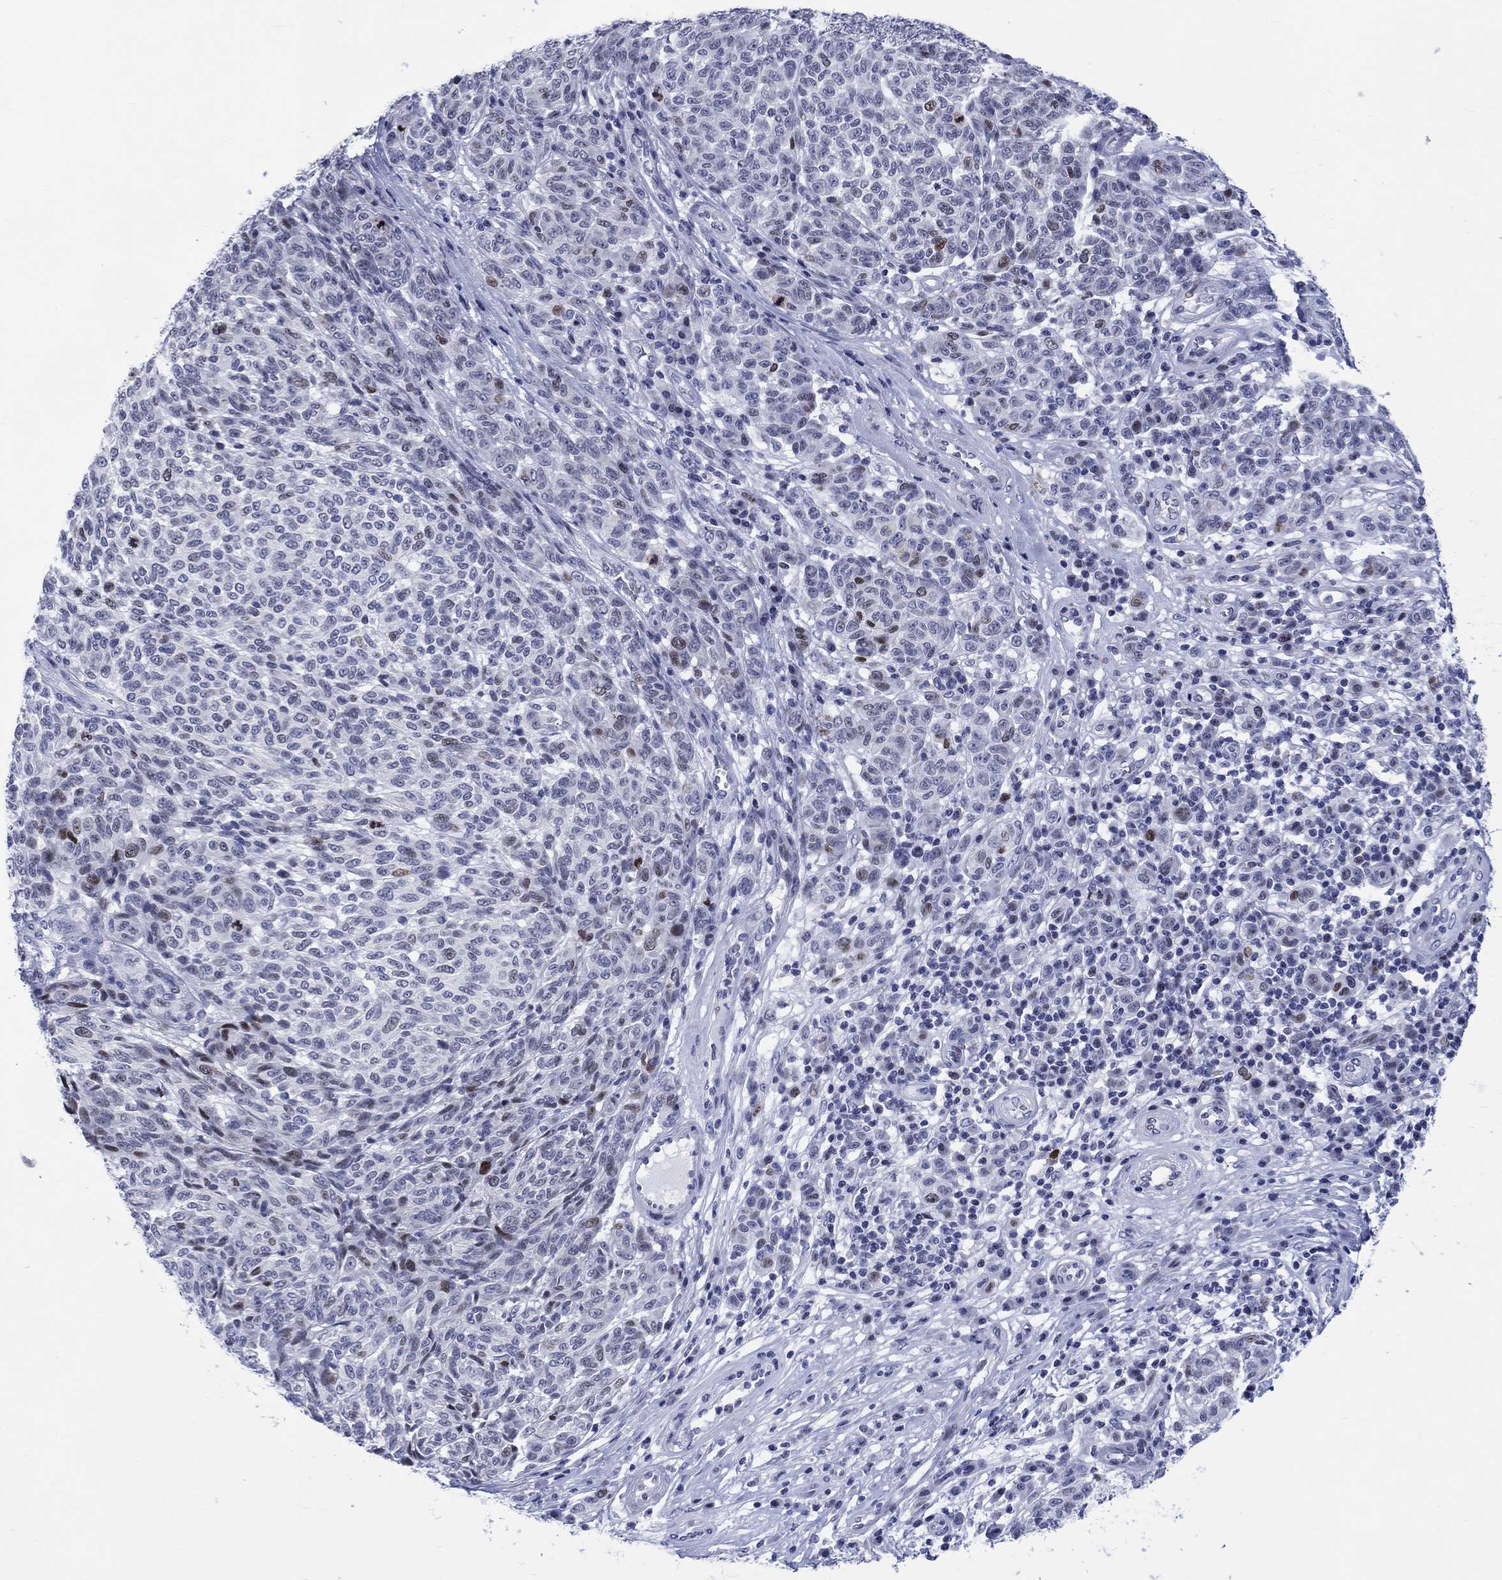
{"staining": {"intensity": "strong", "quantity": "<25%", "location": "nuclear"}, "tissue": "melanoma", "cell_type": "Tumor cells", "image_type": "cancer", "snomed": [{"axis": "morphology", "description": "Malignant melanoma, NOS"}, {"axis": "topography", "description": "Skin"}], "caption": "Immunohistochemical staining of human malignant melanoma reveals medium levels of strong nuclear staining in approximately <25% of tumor cells.", "gene": "CDCA2", "patient": {"sex": "male", "age": 59}}